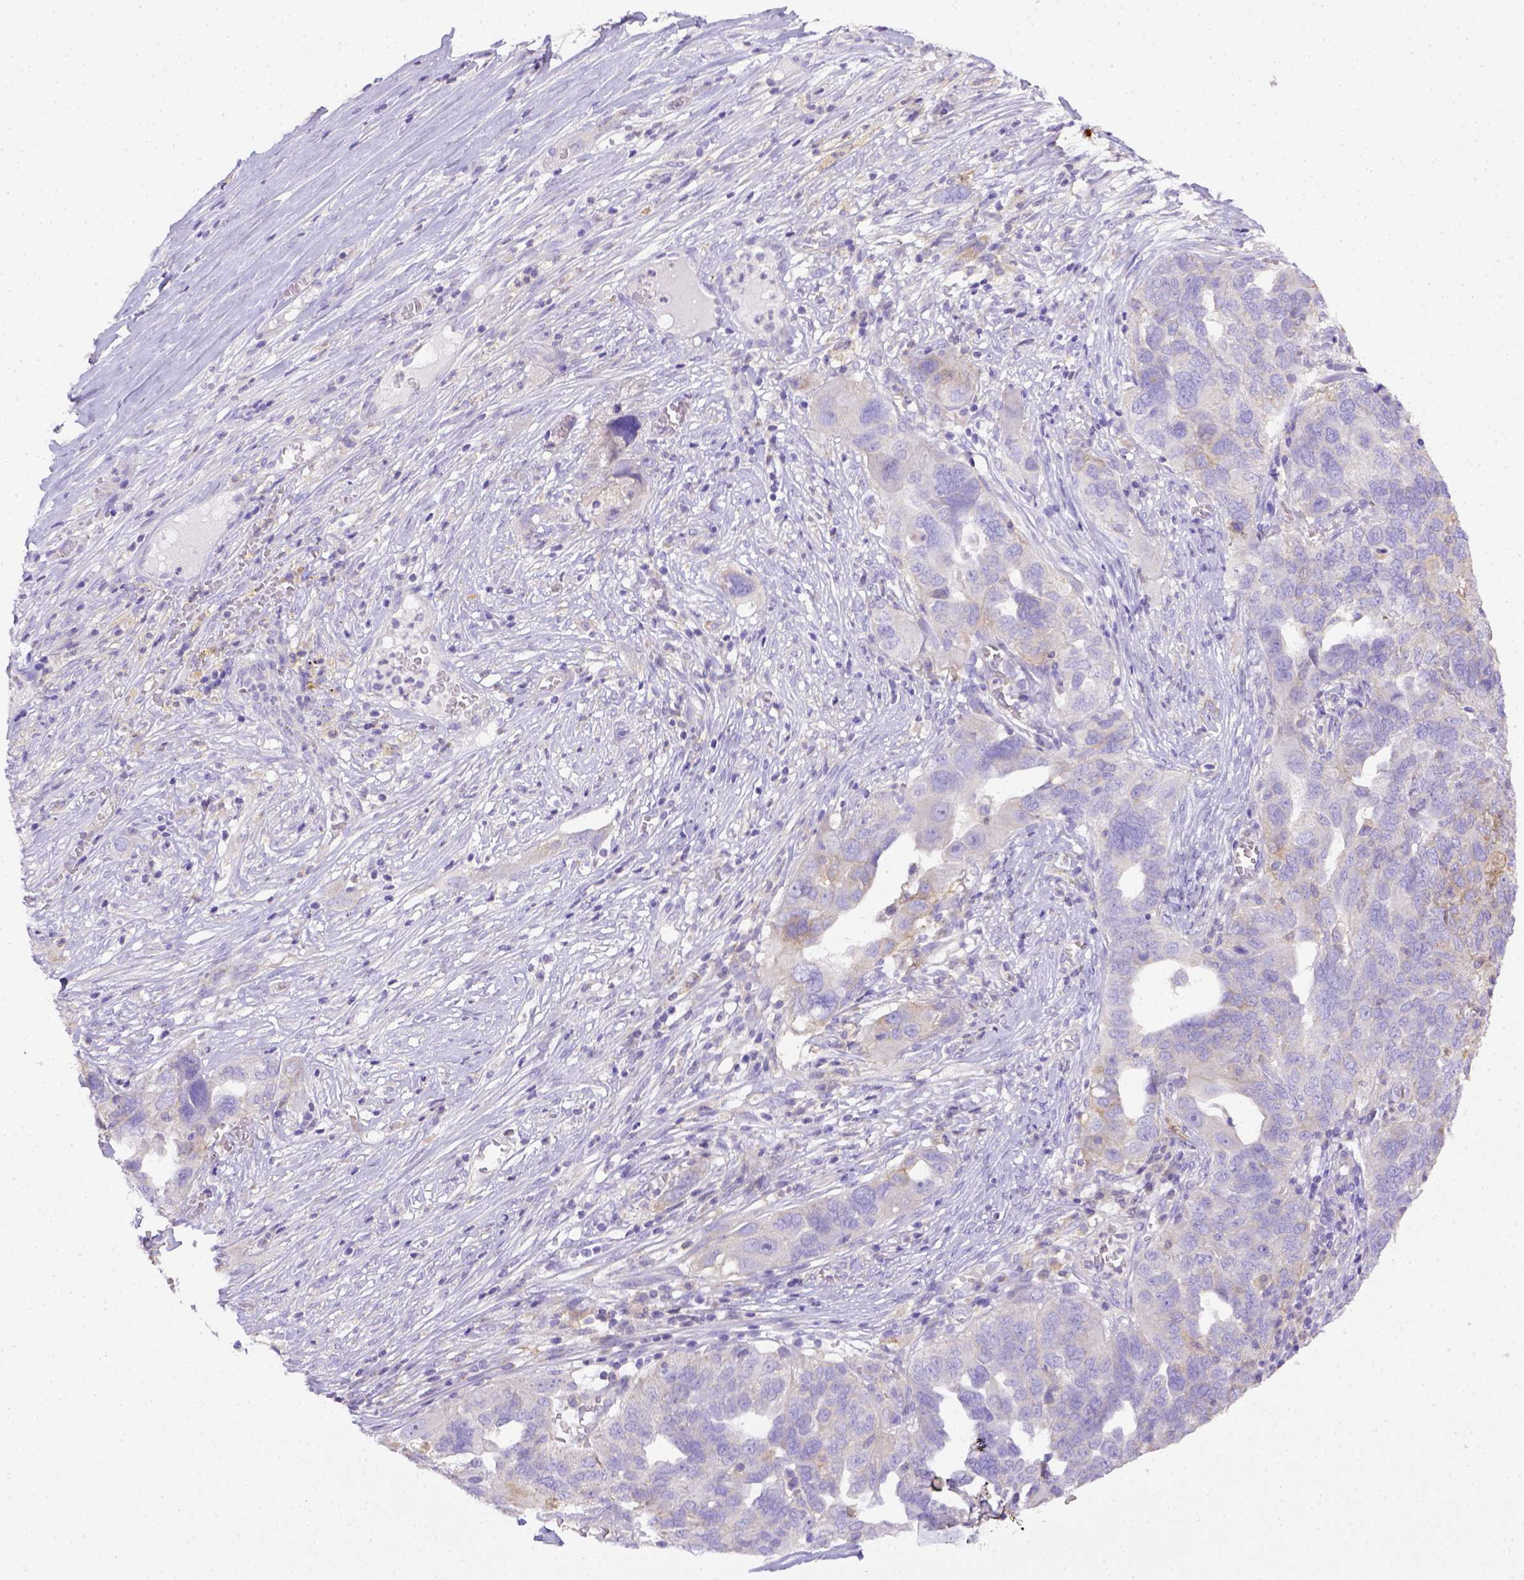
{"staining": {"intensity": "negative", "quantity": "none", "location": "none"}, "tissue": "ovarian cancer", "cell_type": "Tumor cells", "image_type": "cancer", "snomed": [{"axis": "morphology", "description": "Carcinoma, endometroid"}, {"axis": "topography", "description": "Soft tissue"}, {"axis": "topography", "description": "Ovary"}], "caption": "Immunohistochemical staining of human ovarian cancer (endometroid carcinoma) displays no significant expression in tumor cells.", "gene": "CD40", "patient": {"sex": "female", "age": 52}}